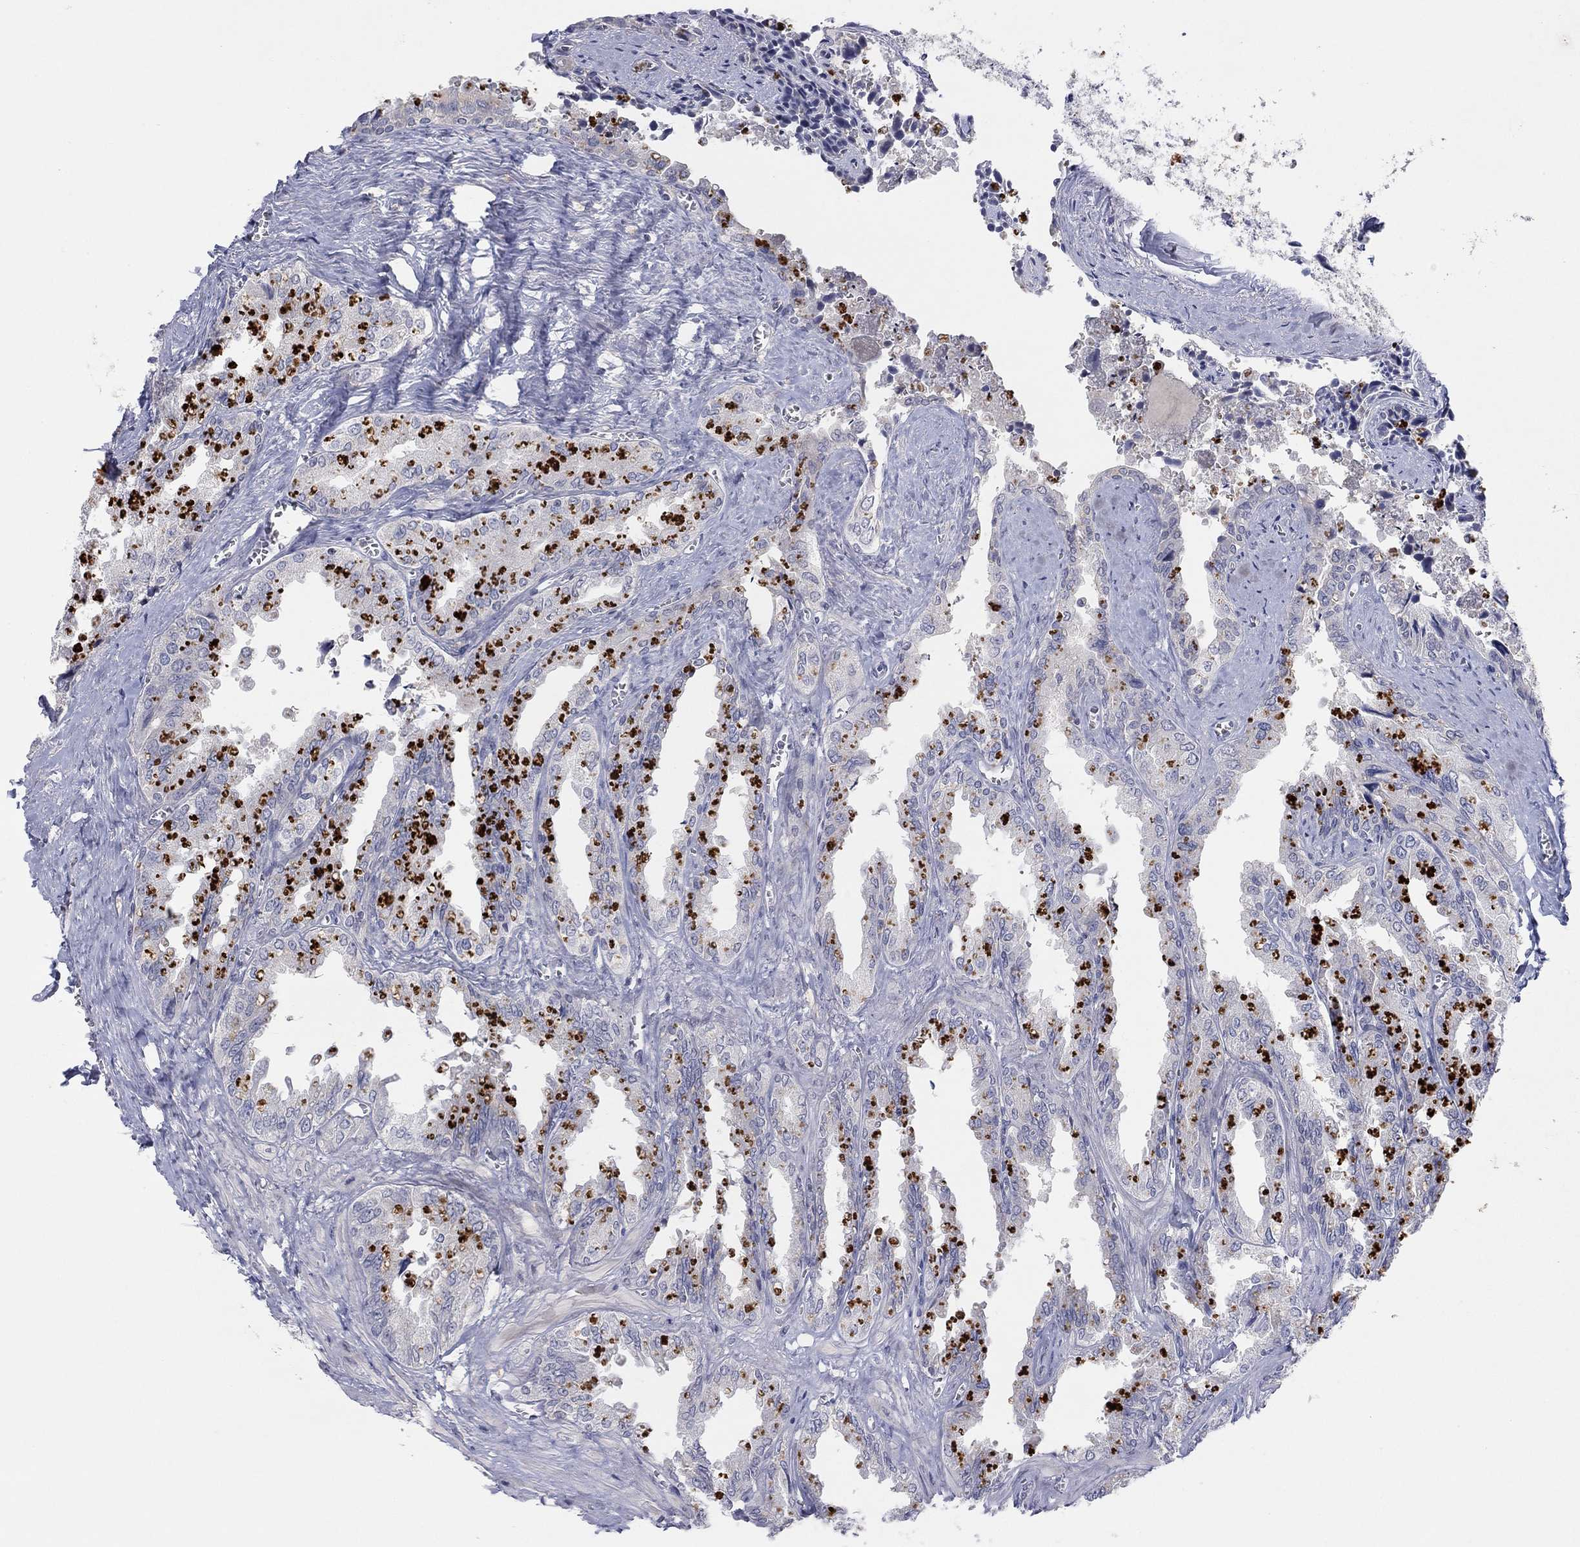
{"staining": {"intensity": "negative", "quantity": "none", "location": "none"}, "tissue": "seminal vesicle", "cell_type": "Glandular cells", "image_type": "normal", "snomed": [{"axis": "morphology", "description": "Normal tissue, NOS"}, {"axis": "topography", "description": "Seminal veicle"}], "caption": "A high-resolution micrograph shows IHC staining of unremarkable seminal vesicle, which exhibits no significant staining in glandular cells. (Immunohistochemistry (ihc), brightfield microscopy, high magnification).", "gene": "AMN1", "patient": {"sex": "male", "age": 67}}